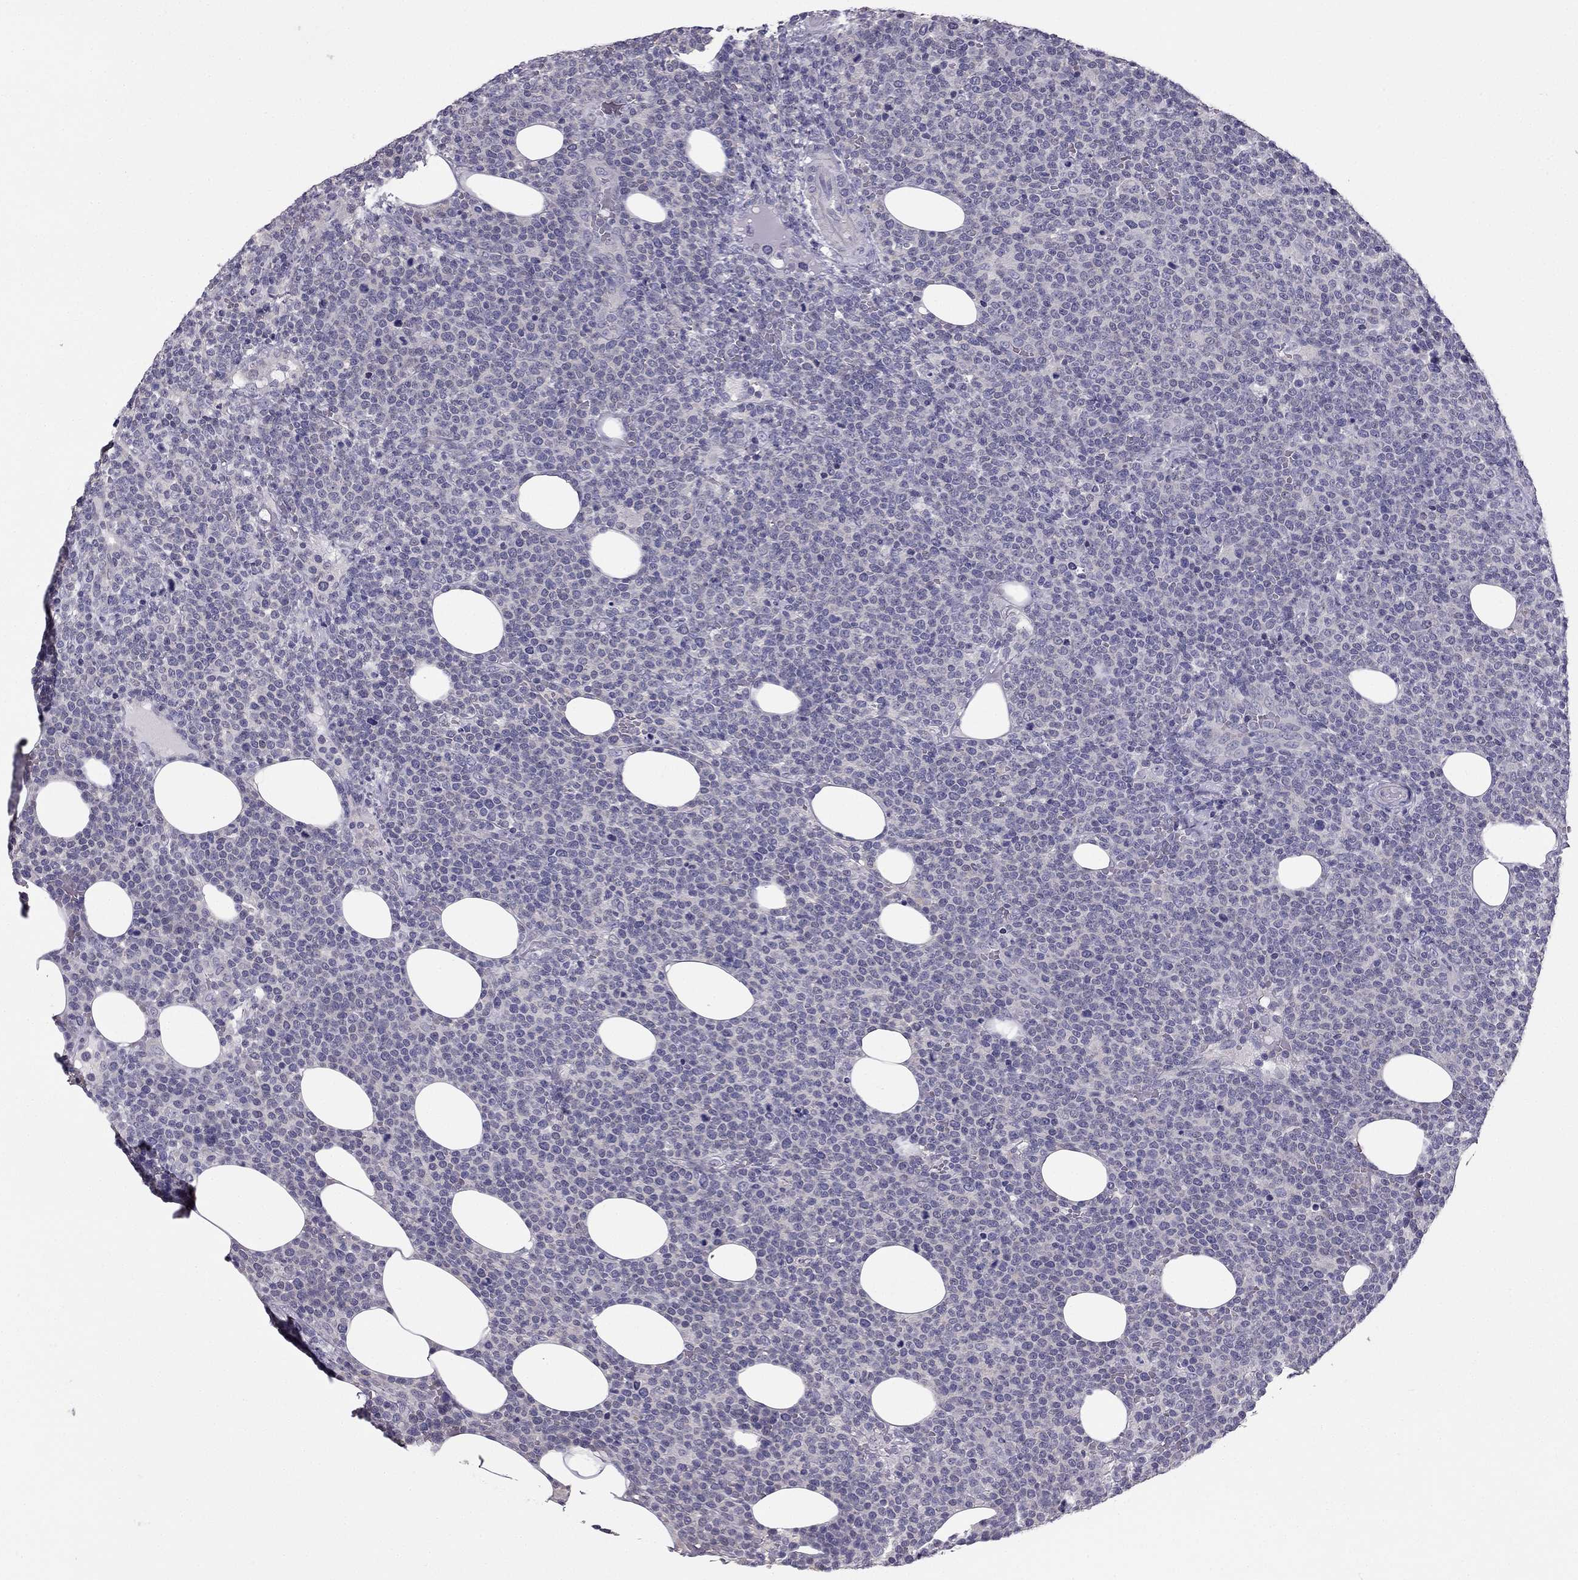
{"staining": {"intensity": "negative", "quantity": "none", "location": "none"}, "tissue": "lymphoma", "cell_type": "Tumor cells", "image_type": "cancer", "snomed": [{"axis": "morphology", "description": "Malignant lymphoma, non-Hodgkin's type, High grade"}, {"axis": "topography", "description": "Lymph node"}], "caption": "Malignant lymphoma, non-Hodgkin's type (high-grade) stained for a protein using immunohistochemistry displays no positivity tumor cells.", "gene": "HSFX1", "patient": {"sex": "male", "age": 61}}